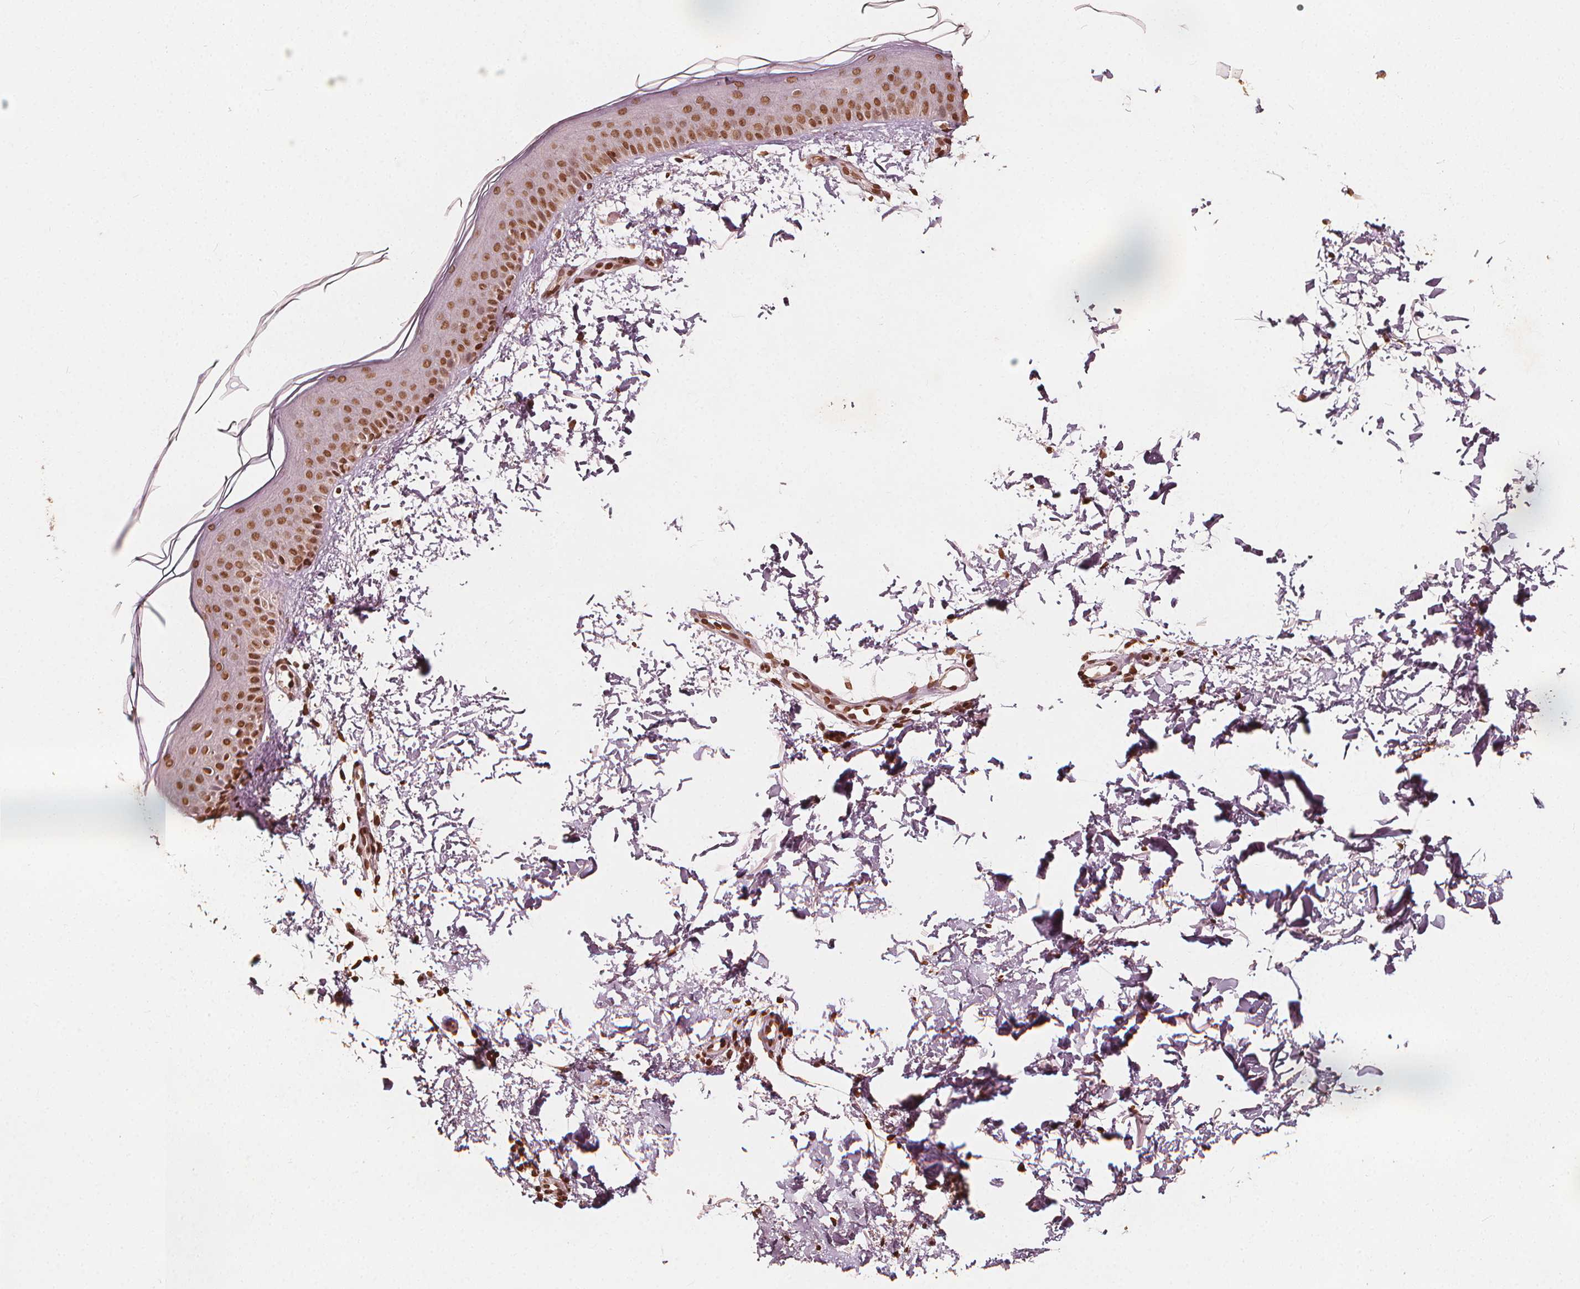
{"staining": {"intensity": "moderate", "quantity": ">75%", "location": "nuclear"}, "tissue": "skin", "cell_type": "Fibroblasts", "image_type": "normal", "snomed": [{"axis": "morphology", "description": "Normal tissue, NOS"}, {"axis": "topography", "description": "Skin"}], "caption": "Human skin stained for a protein (brown) demonstrates moderate nuclear positive expression in approximately >75% of fibroblasts.", "gene": "H3C14", "patient": {"sex": "female", "age": 62}}